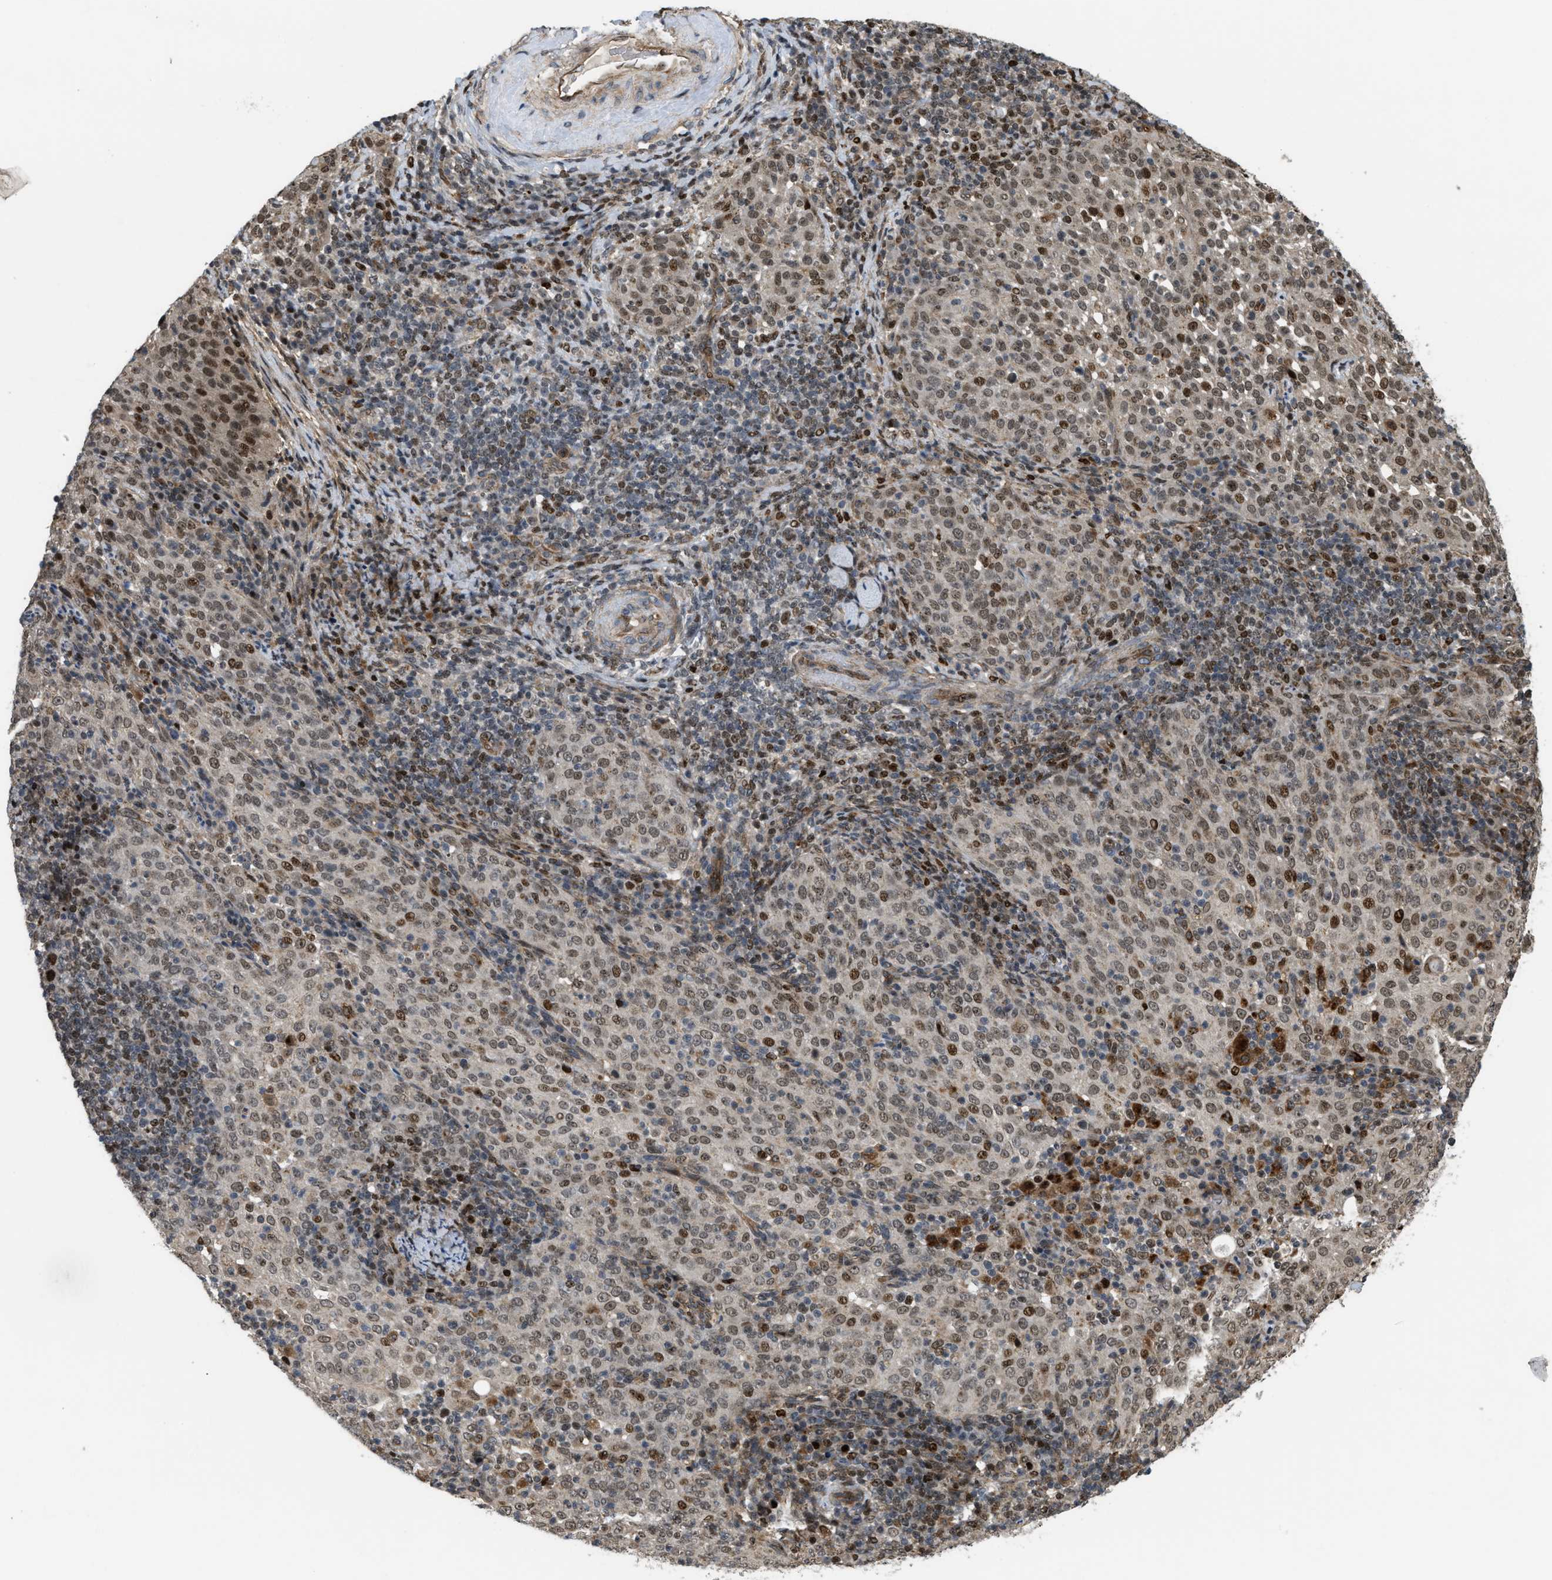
{"staining": {"intensity": "strong", "quantity": "25%-75%", "location": "nuclear"}, "tissue": "cervical cancer", "cell_type": "Tumor cells", "image_type": "cancer", "snomed": [{"axis": "morphology", "description": "Squamous cell carcinoma, NOS"}, {"axis": "topography", "description": "Cervix"}], "caption": "Cervical squamous cell carcinoma was stained to show a protein in brown. There is high levels of strong nuclear staining in about 25%-75% of tumor cells.", "gene": "LTA4H", "patient": {"sex": "female", "age": 51}}